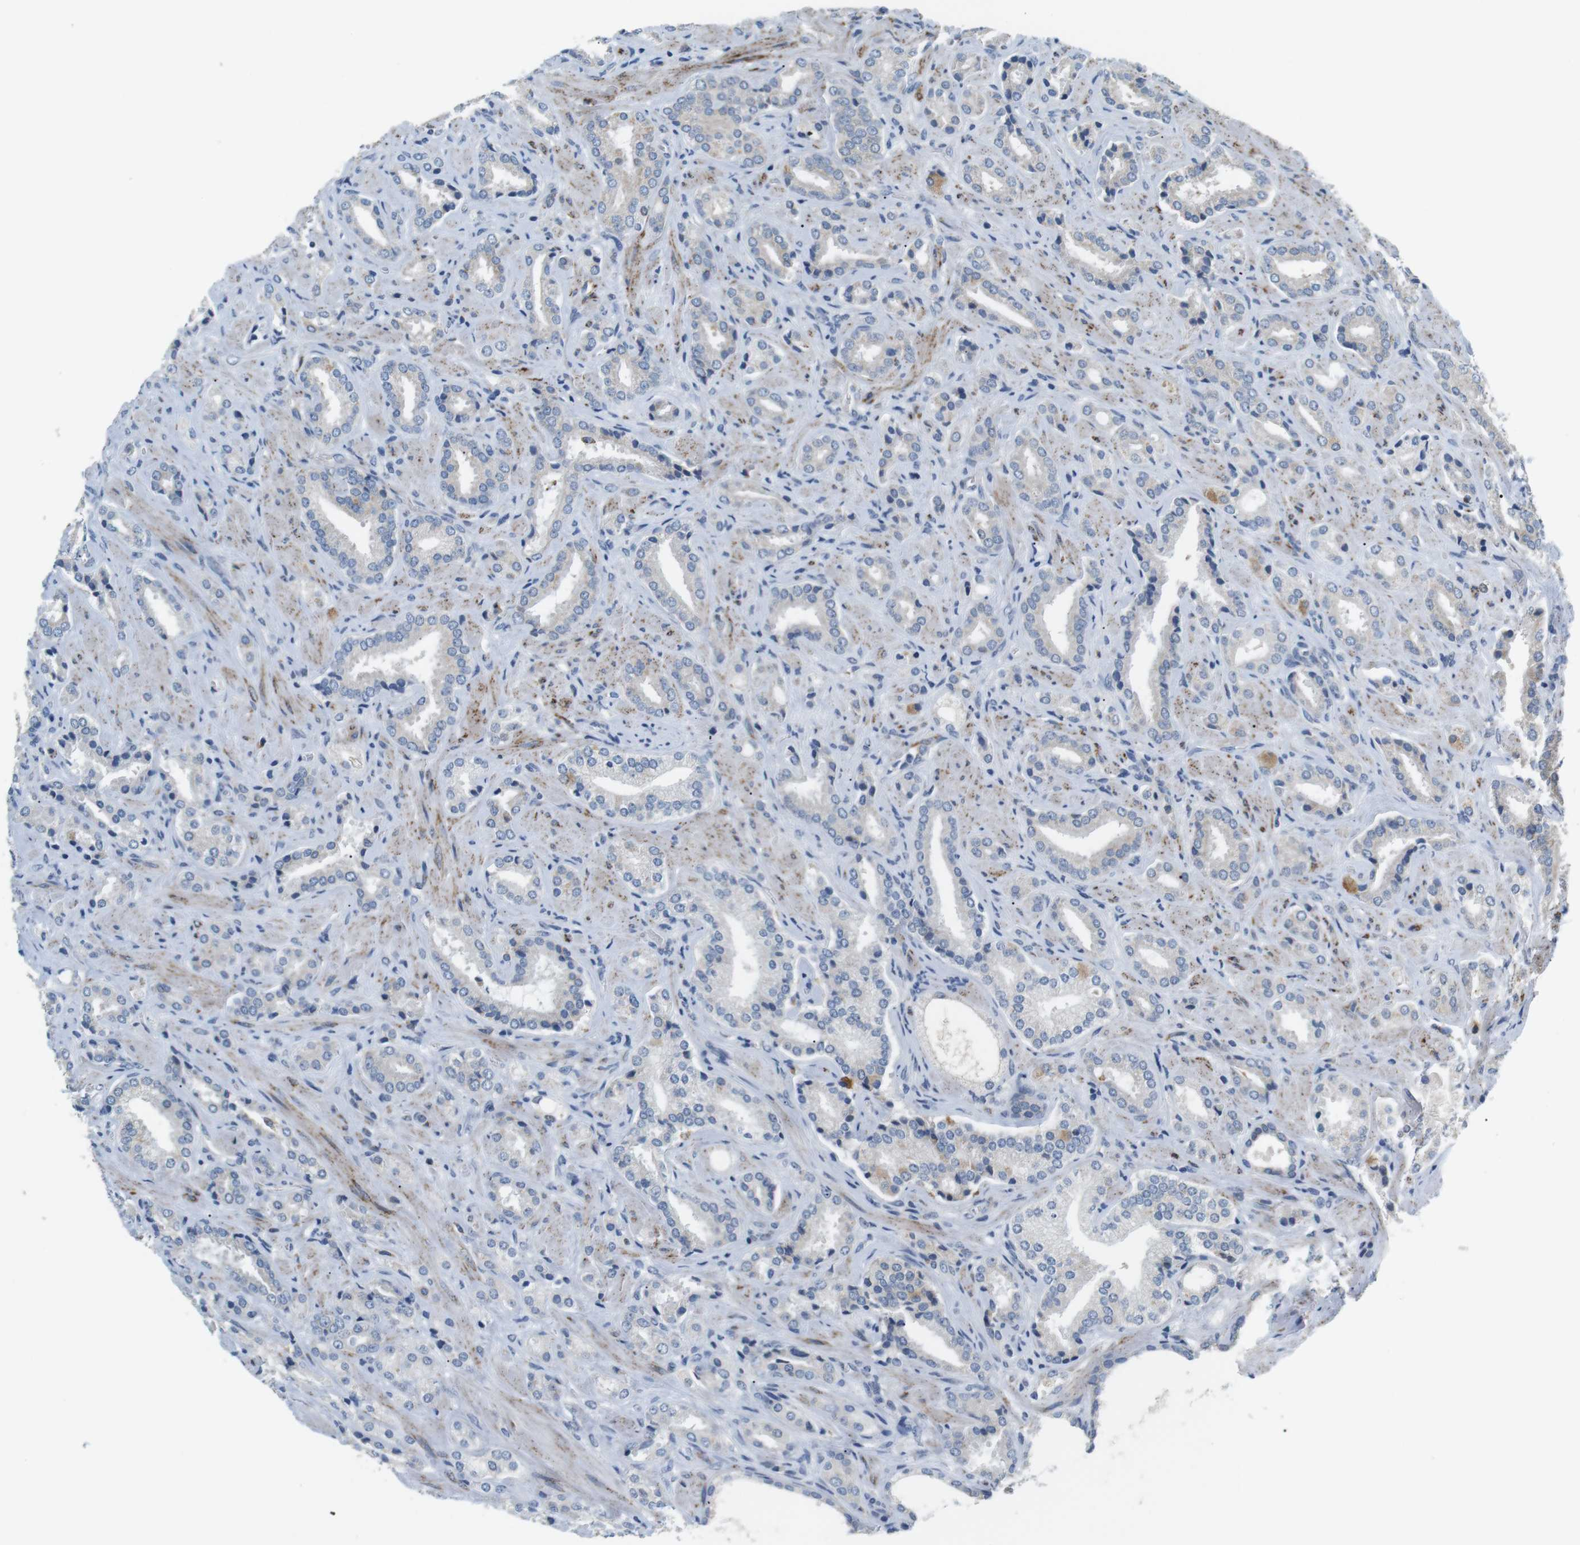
{"staining": {"intensity": "negative", "quantity": "none", "location": "none"}, "tissue": "prostate cancer", "cell_type": "Tumor cells", "image_type": "cancer", "snomed": [{"axis": "morphology", "description": "Adenocarcinoma, High grade"}, {"axis": "topography", "description": "Prostate"}], "caption": "Immunohistochemistry (IHC) image of prostate cancer (high-grade adenocarcinoma) stained for a protein (brown), which demonstrates no expression in tumor cells.", "gene": "CD300E", "patient": {"sex": "male", "age": 64}}